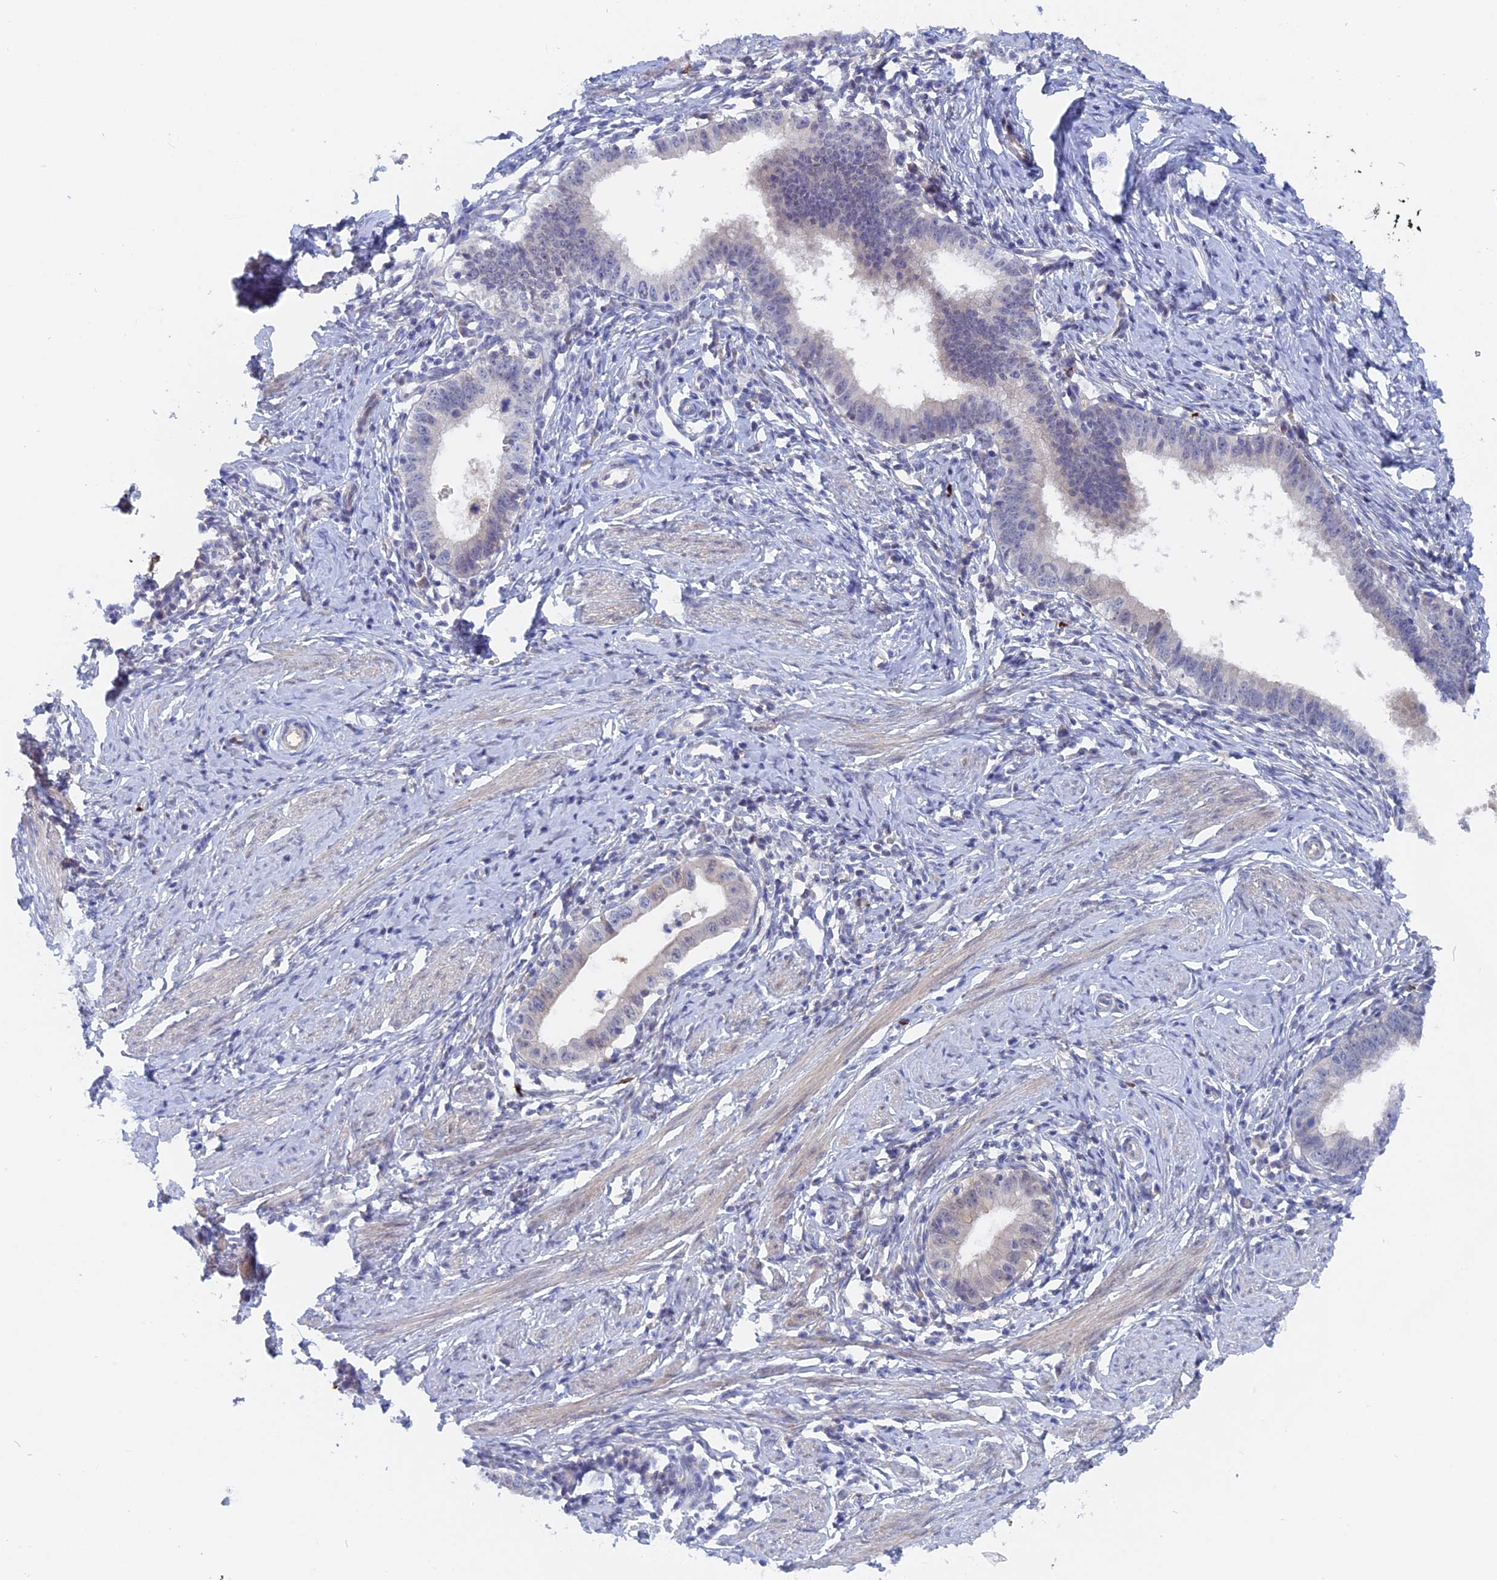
{"staining": {"intensity": "negative", "quantity": "none", "location": "none"}, "tissue": "cervical cancer", "cell_type": "Tumor cells", "image_type": "cancer", "snomed": [{"axis": "morphology", "description": "Adenocarcinoma, NOS"}, {"axis": "topography", "description": "Cervix"}], "caption": "IHC photomicrograph of human cervical adenocarcinoma stained for a protein (brown), which demonstrates no staining in tumor cells. (Stains: DAB IHC with hematoxylin counter stain, Microscopy: brightfield microscopy at high magnification).", "gene": "DACT3", "patient": {"sex": "female", "age": 36}}